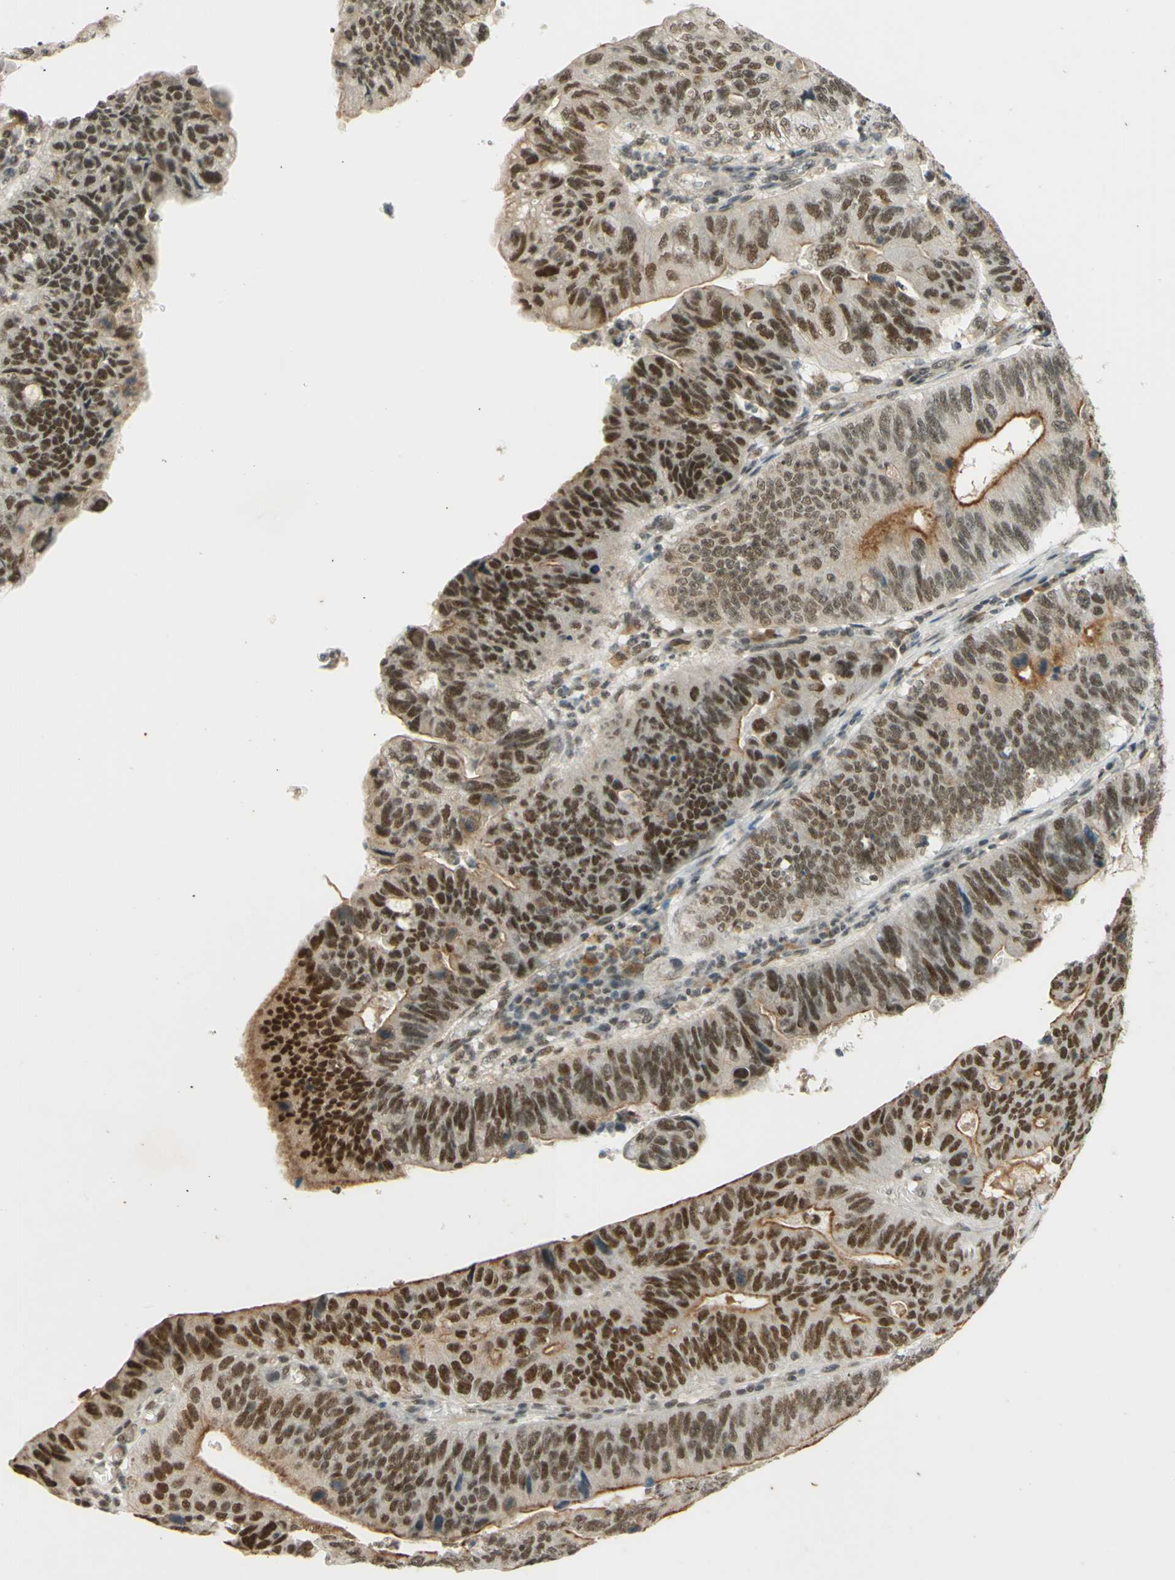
{"staining": {"intensity": "moderate", "quantity": ">75%", "location": "nuclear"}, "tissue": "stomach cancer", "cell_type": "Tumor cells", "image_type": "cancer", "snomed": [{"axis": "morphology", "description": "Adenocarcinoma, NOS"}, {"axis": "topography", "description": "Stomach"}], "caption": "This photomicrograph shows immunohistochemistry staining of human stomach adenocarcinoma, with medium moderate nuclear positivity in about >75% of tumor cells.", "gene": "SMARCB1", "patient": {"sex": "male", "age": 59}}